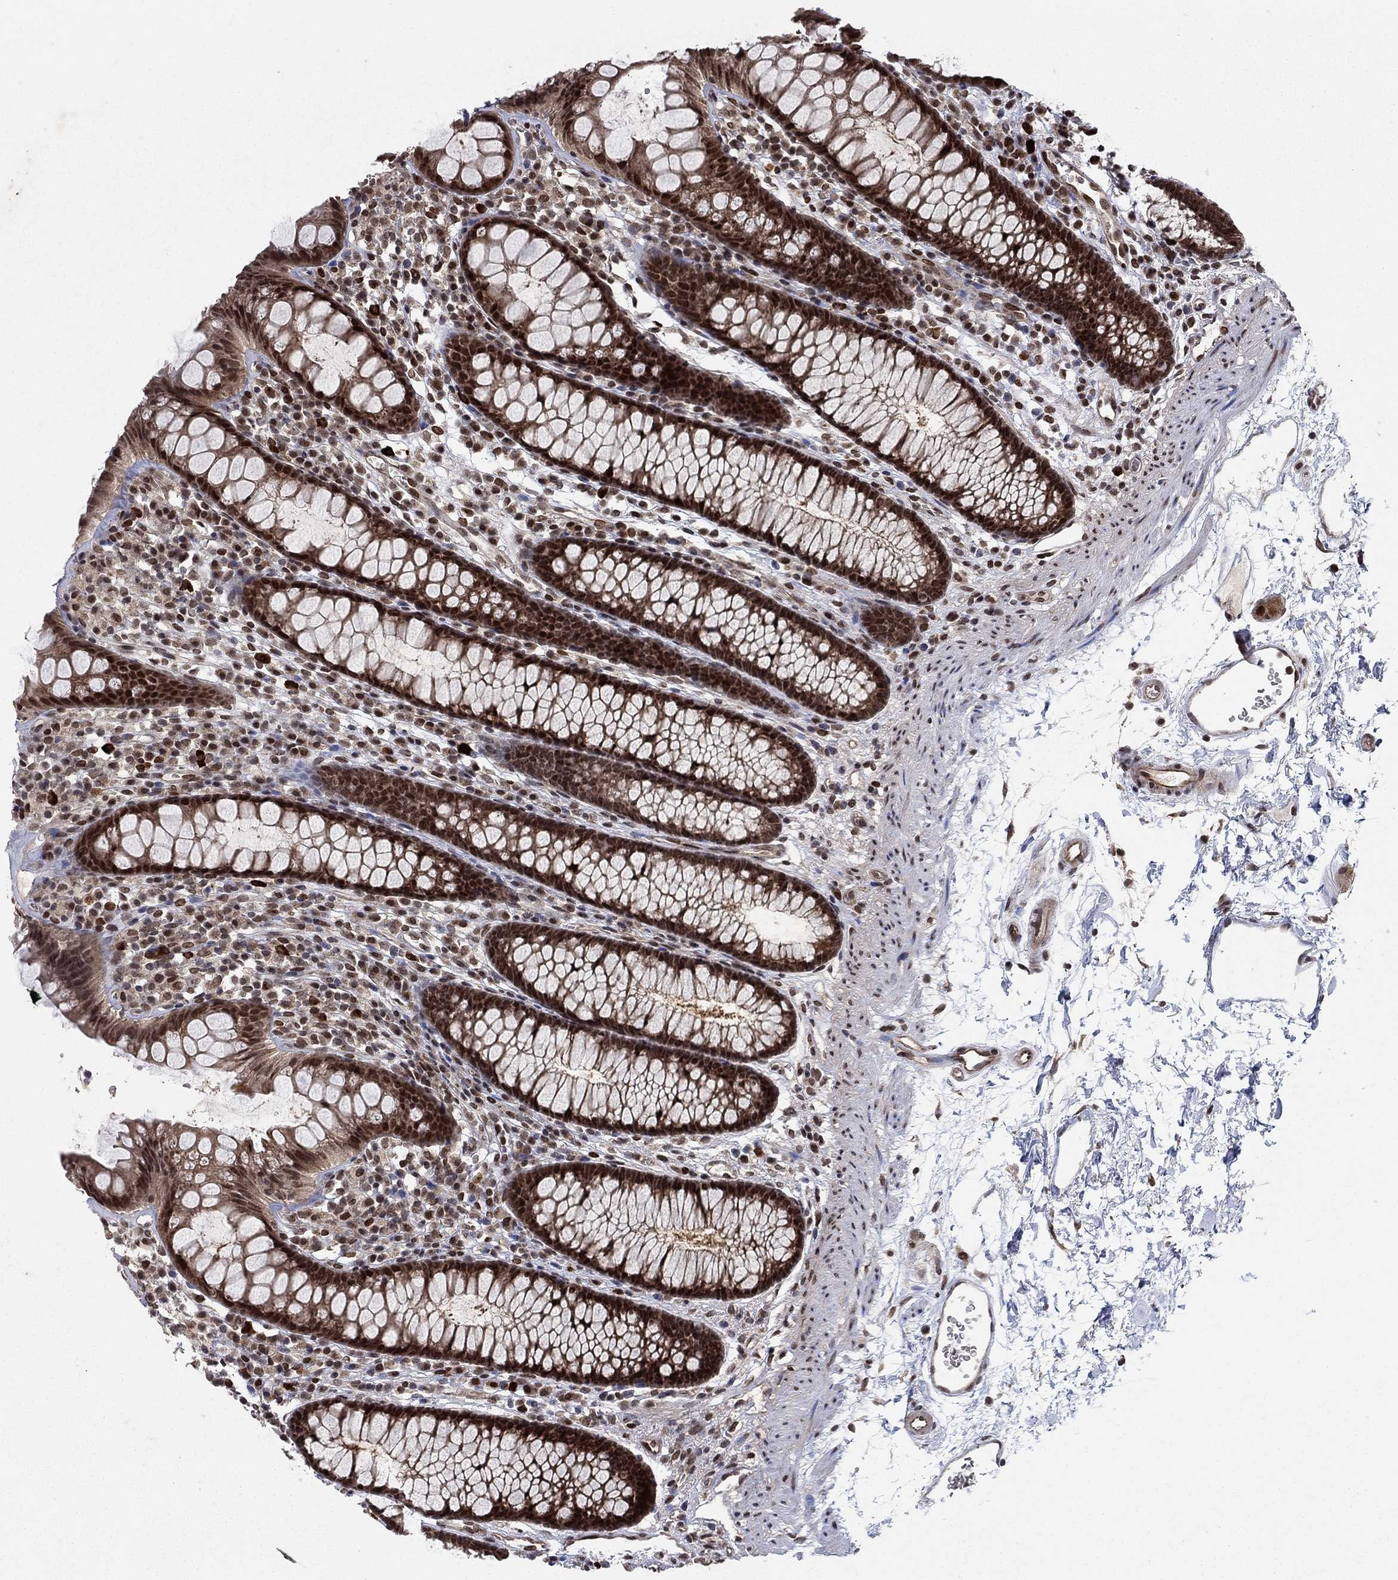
{"staining": {"intensity": "negative", "quantity": "none", "location": "none"}, "tissue": "colon", "cell_type": "Endothelial cells", "image_type": "normal", "snomed": [{"axis": "morphology", "description": "Normal tissue, NOS"}, {"axis": "topography", "description": "Colon"}], "caption": "Photomicrograph shows no protein expression in endothelial cells of benign colon. (Brightfield microscopy of DAB immunohistochemistry (IHC) at high magnification).", "gene": "PRICKLE4", "patient": {"sex": "male", "age": 76}}